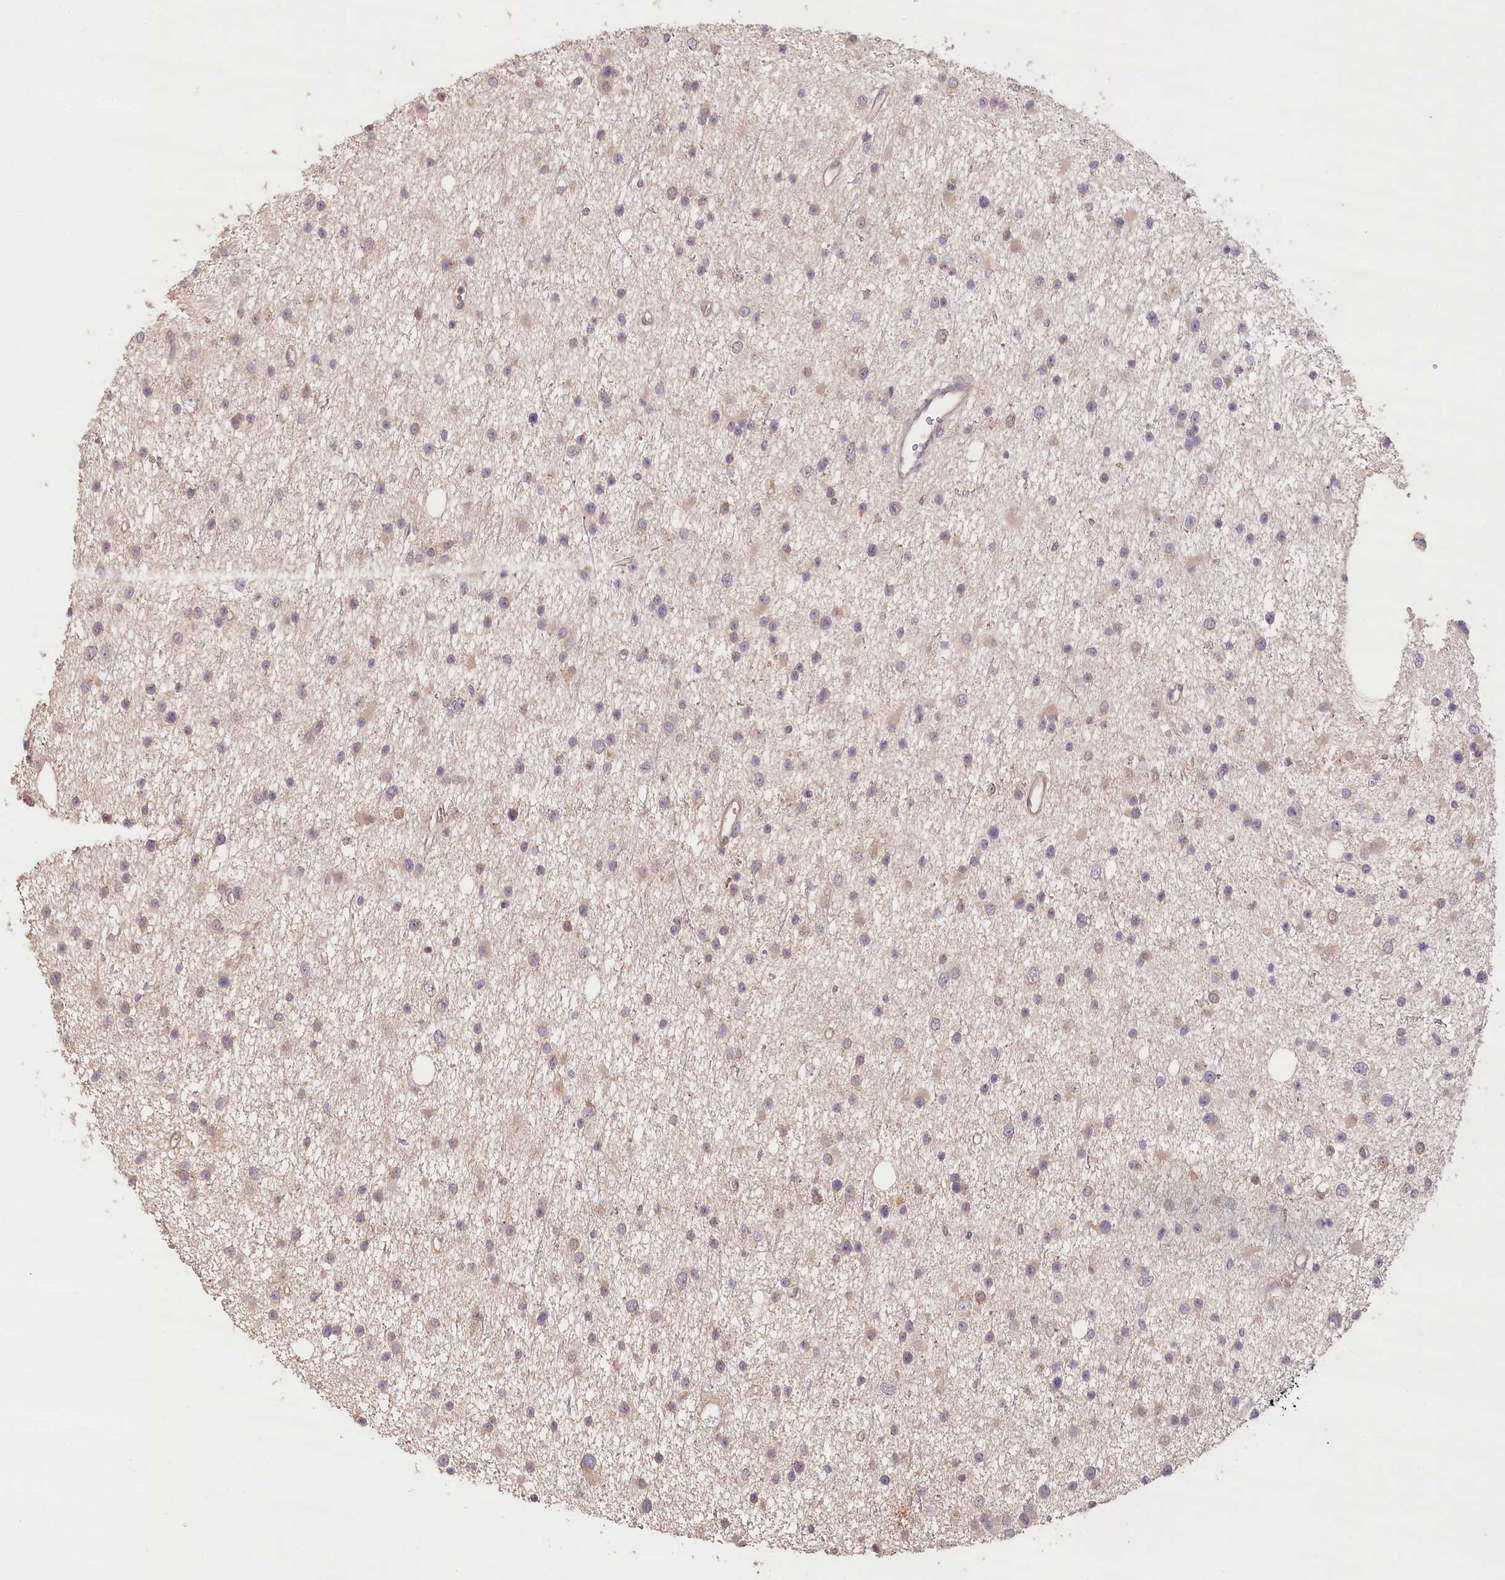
{"staining": {"intensity": "weak", "quantity": "25%-75%", "location": "cytoplasmic/membranous"}, "tissue": "glioma", "cell_type": "Tumor cells", "image_type": "cancer", "snomed": [{"axis": "morphology", "description": "Glioma, malignant, Low grade"}, {"axis": "topography", "description": "Cerebral cortex"}], "caption": "High-power microscopy captured an immunohistochemistry (IHC) image of low-grade glioma (malignant), revealing weak cytoplasmic/membranous staining in approximately 25%-75% of tumor cells.", "gene": "LSS", "patient": {"sex": "female", "age": 39}}